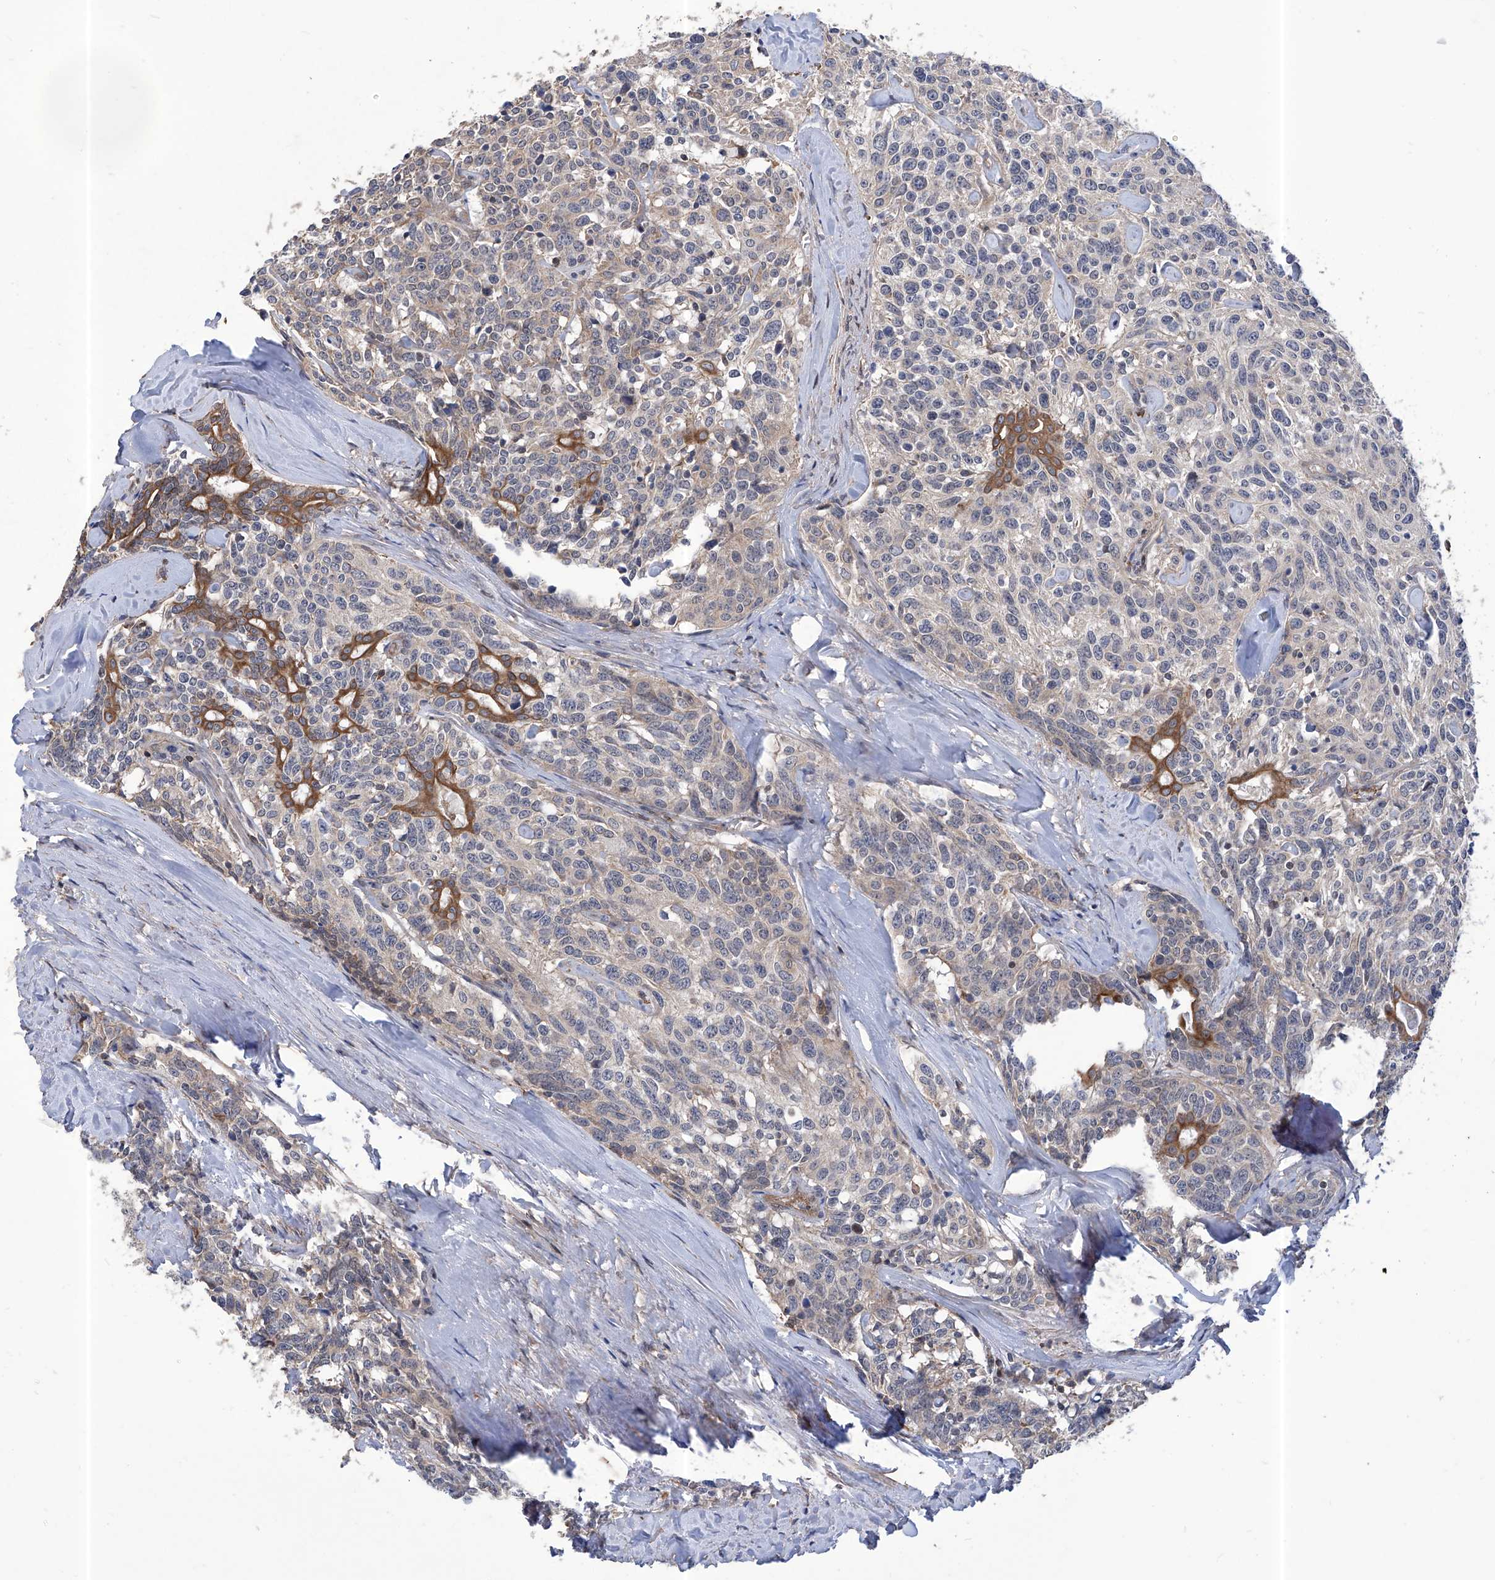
{"staining": {"intensity": "negative", "quantity": "none", "location": "none"}, "tissue": "carcinoid", "cell_type": "Tumor cells", "image_type": "cancer", "snomed": [{"axis": "morphology", "description": "Carcinoid, malignant, NOS"}, {"axis": "topography", "description": "Lung"}], "caption": "Tumor cells show no significant positivity in carcinoid.", "gene": "KIFC2", "patient": {"sex": "female", "age": 46}}